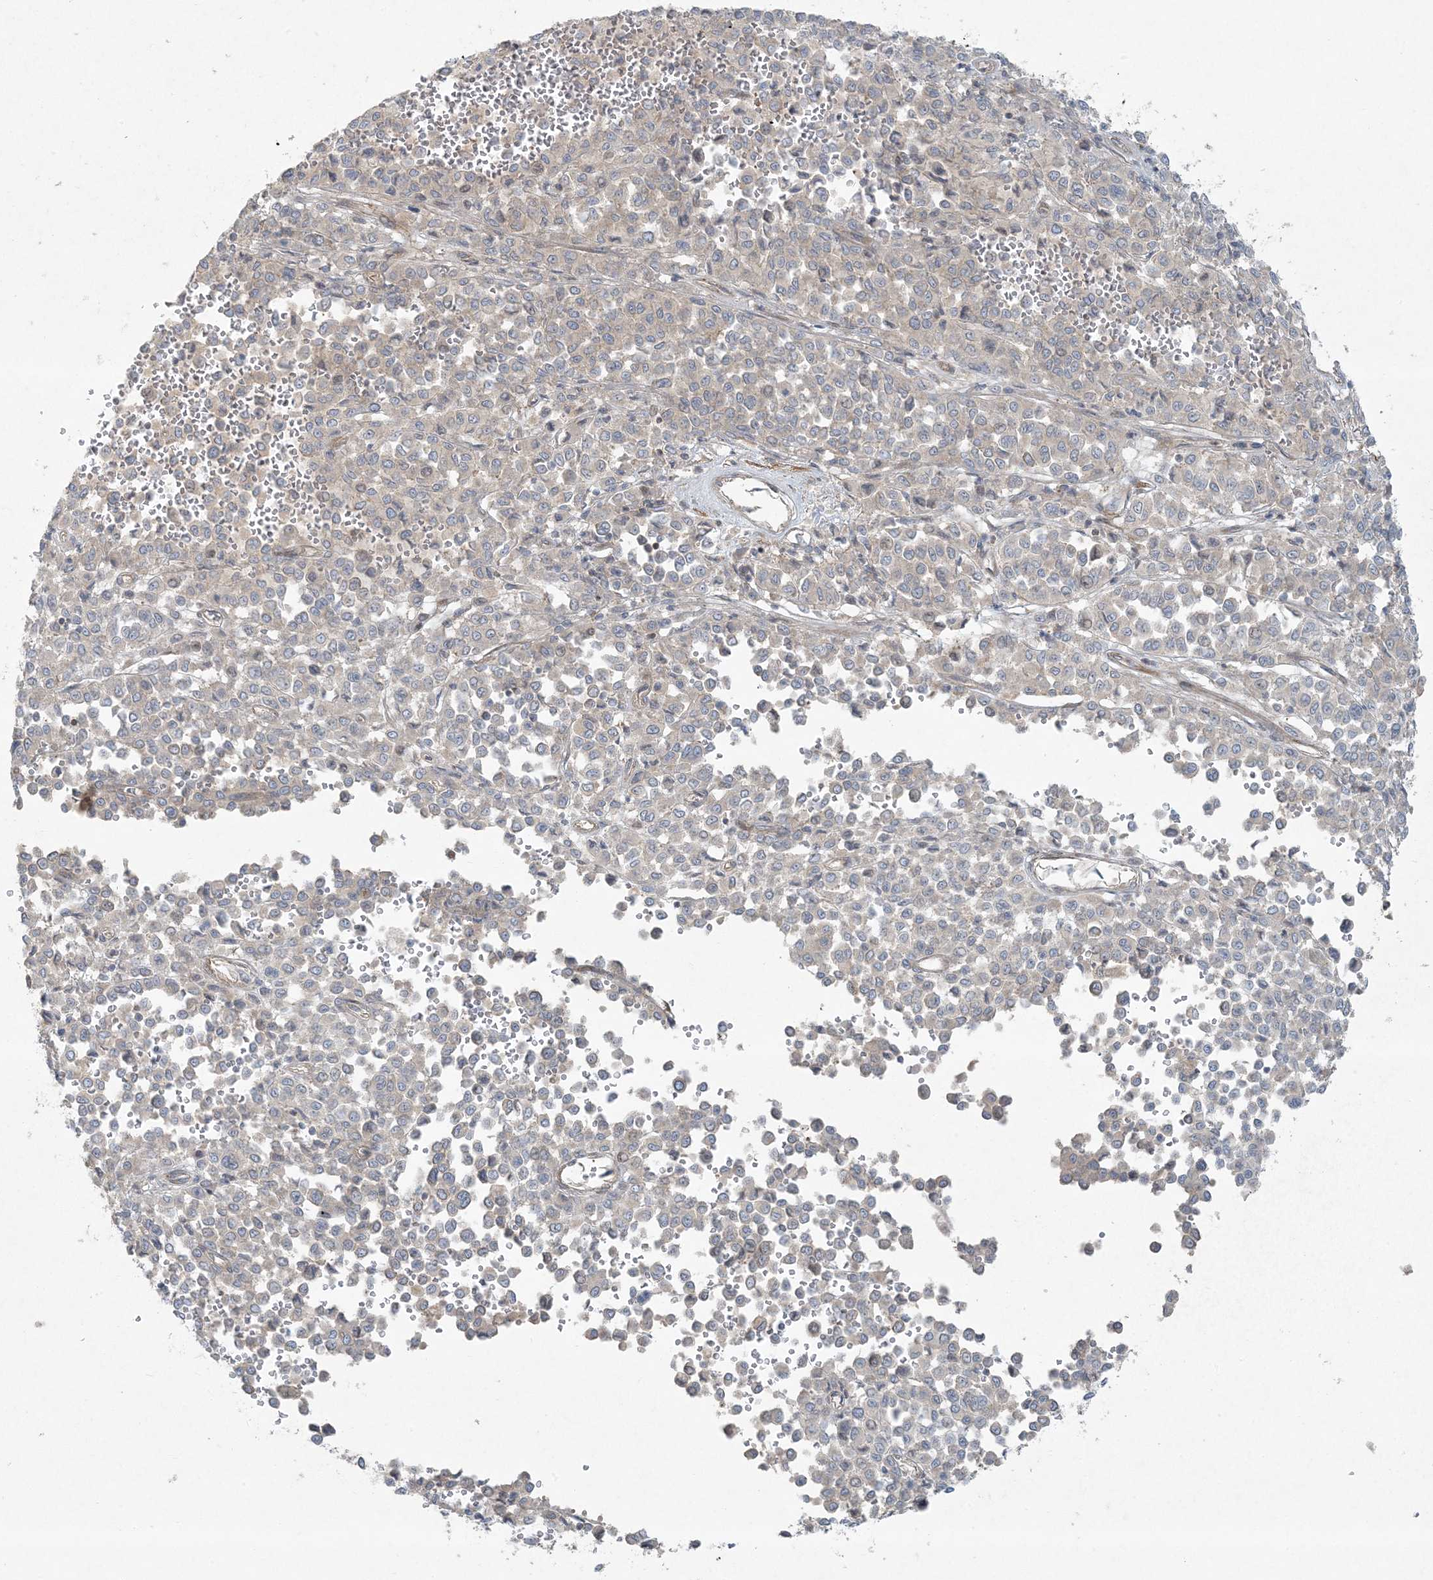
{"staining": {"intensity": "weak", "quantity": ">75%", "location": "cytoplasmic/membranous"}, "tissue": "melanoma", "cell_type": "Tumor cells", "image_type": "cancer", "snomed": [{"axis": "morphology", "description": "Malignant melanoma, Metastatic site"}, {"axis": "topography", "description": "Pancreas"}], "caption": "This is a photomicrograph of immunohistochemistry staining of malignant melanoma (metastatic site), which shows weak positivity in the cytoplasmic/membranous of tumor cells.", "gene": "PIK3R4", "patient": {"sex": "female", "age": 30}}